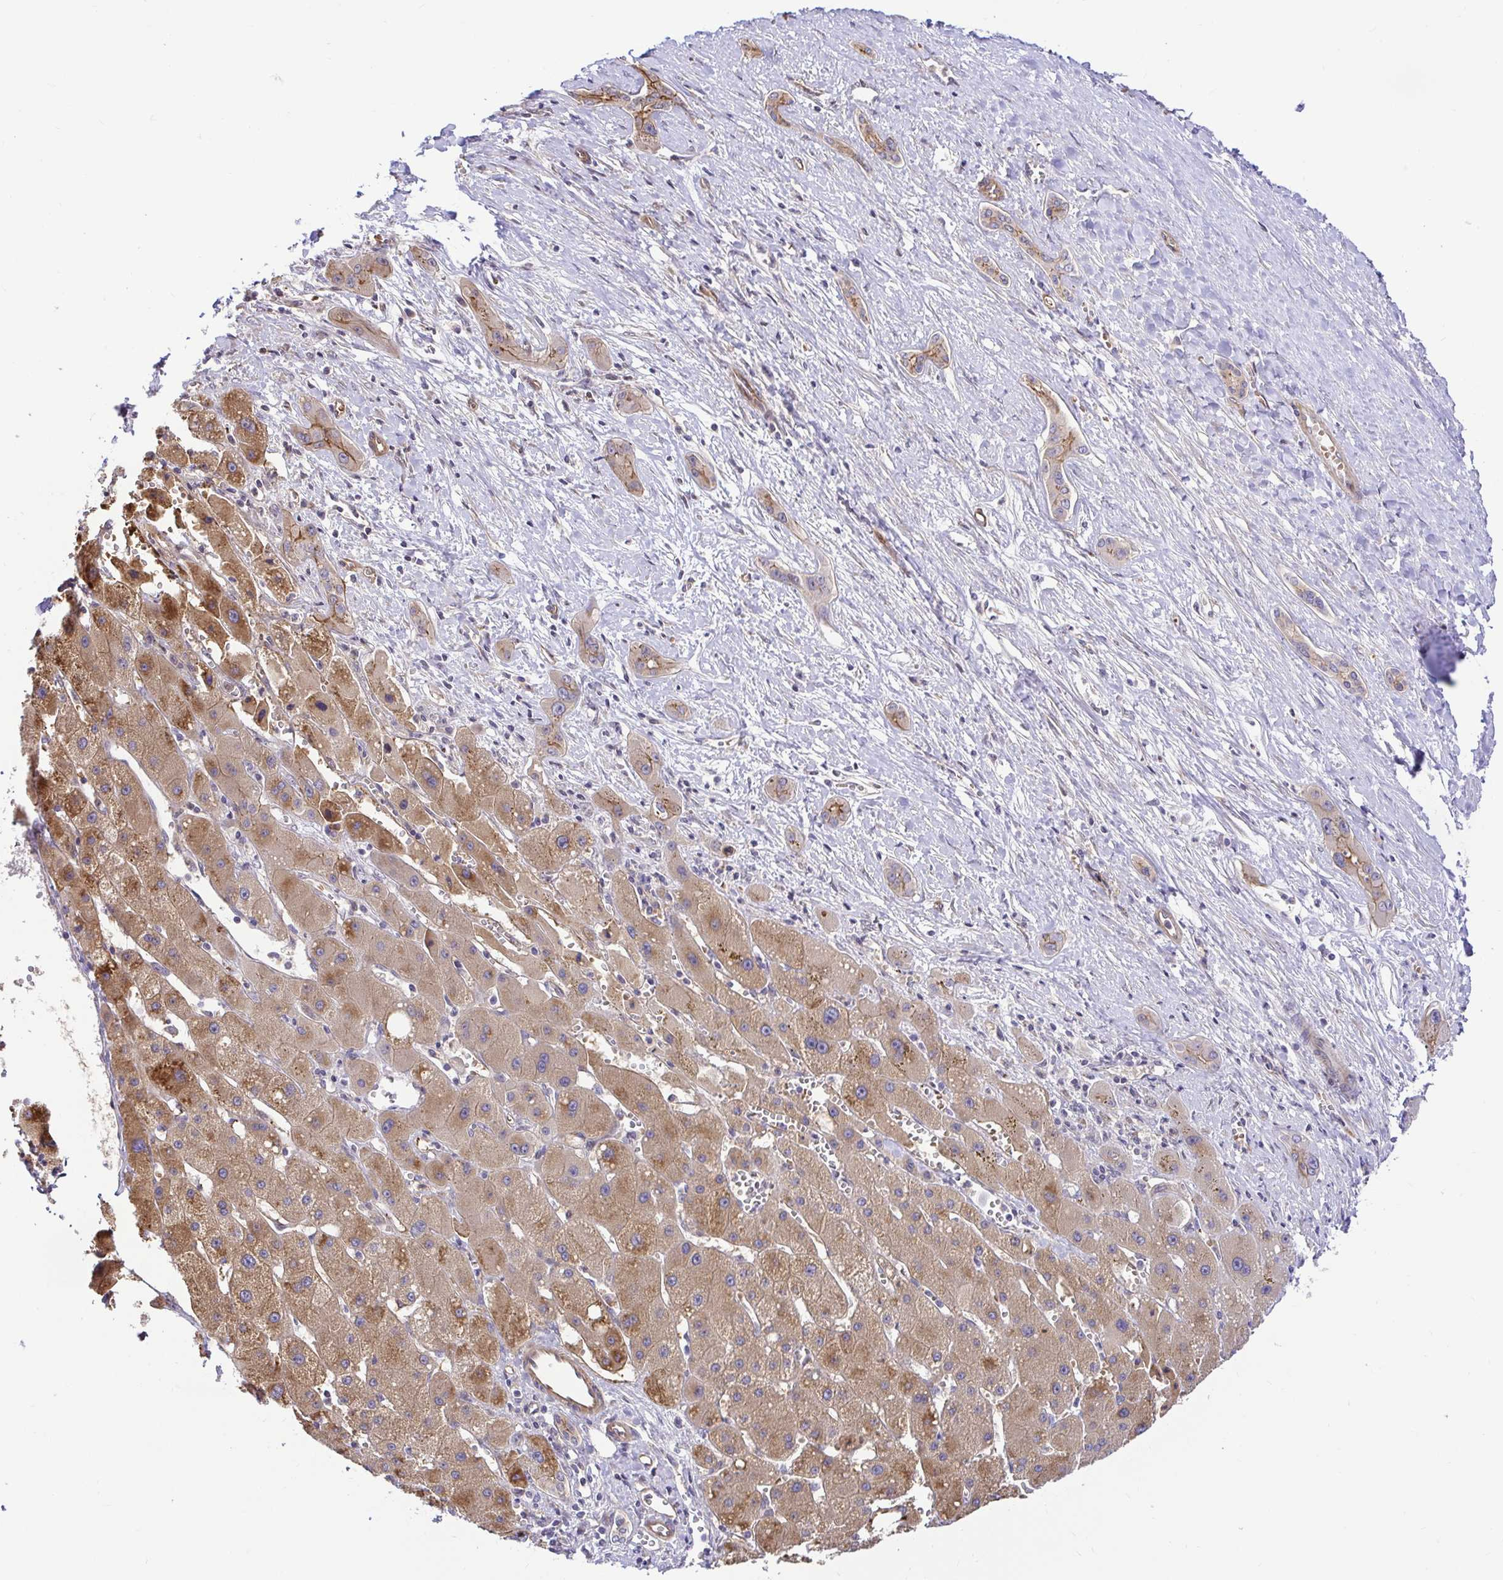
{"staining": {"intensity": "moderate", "quantity": "25%-75%", "location": "cytoplasmic/membranous"}, "tissue": "liver cancer", "cell_type": "Tumor cells", "image_type": "cancer", "snomed": [{"axis": "morphology", "description": "Carcinoma, Hepatocellular, NOS"}, {"axis": "topography", "description": "Liver"}], "caption": "Liver cancer (hepatocellular carcinoma) stained for a protein (brown) exhibits moderate cytoplasmic/membranous positive staining in approximately 25%-75% of tumor cells.", "gene": "TRIM55", "patient": {"sex": "female", "age": 82}}